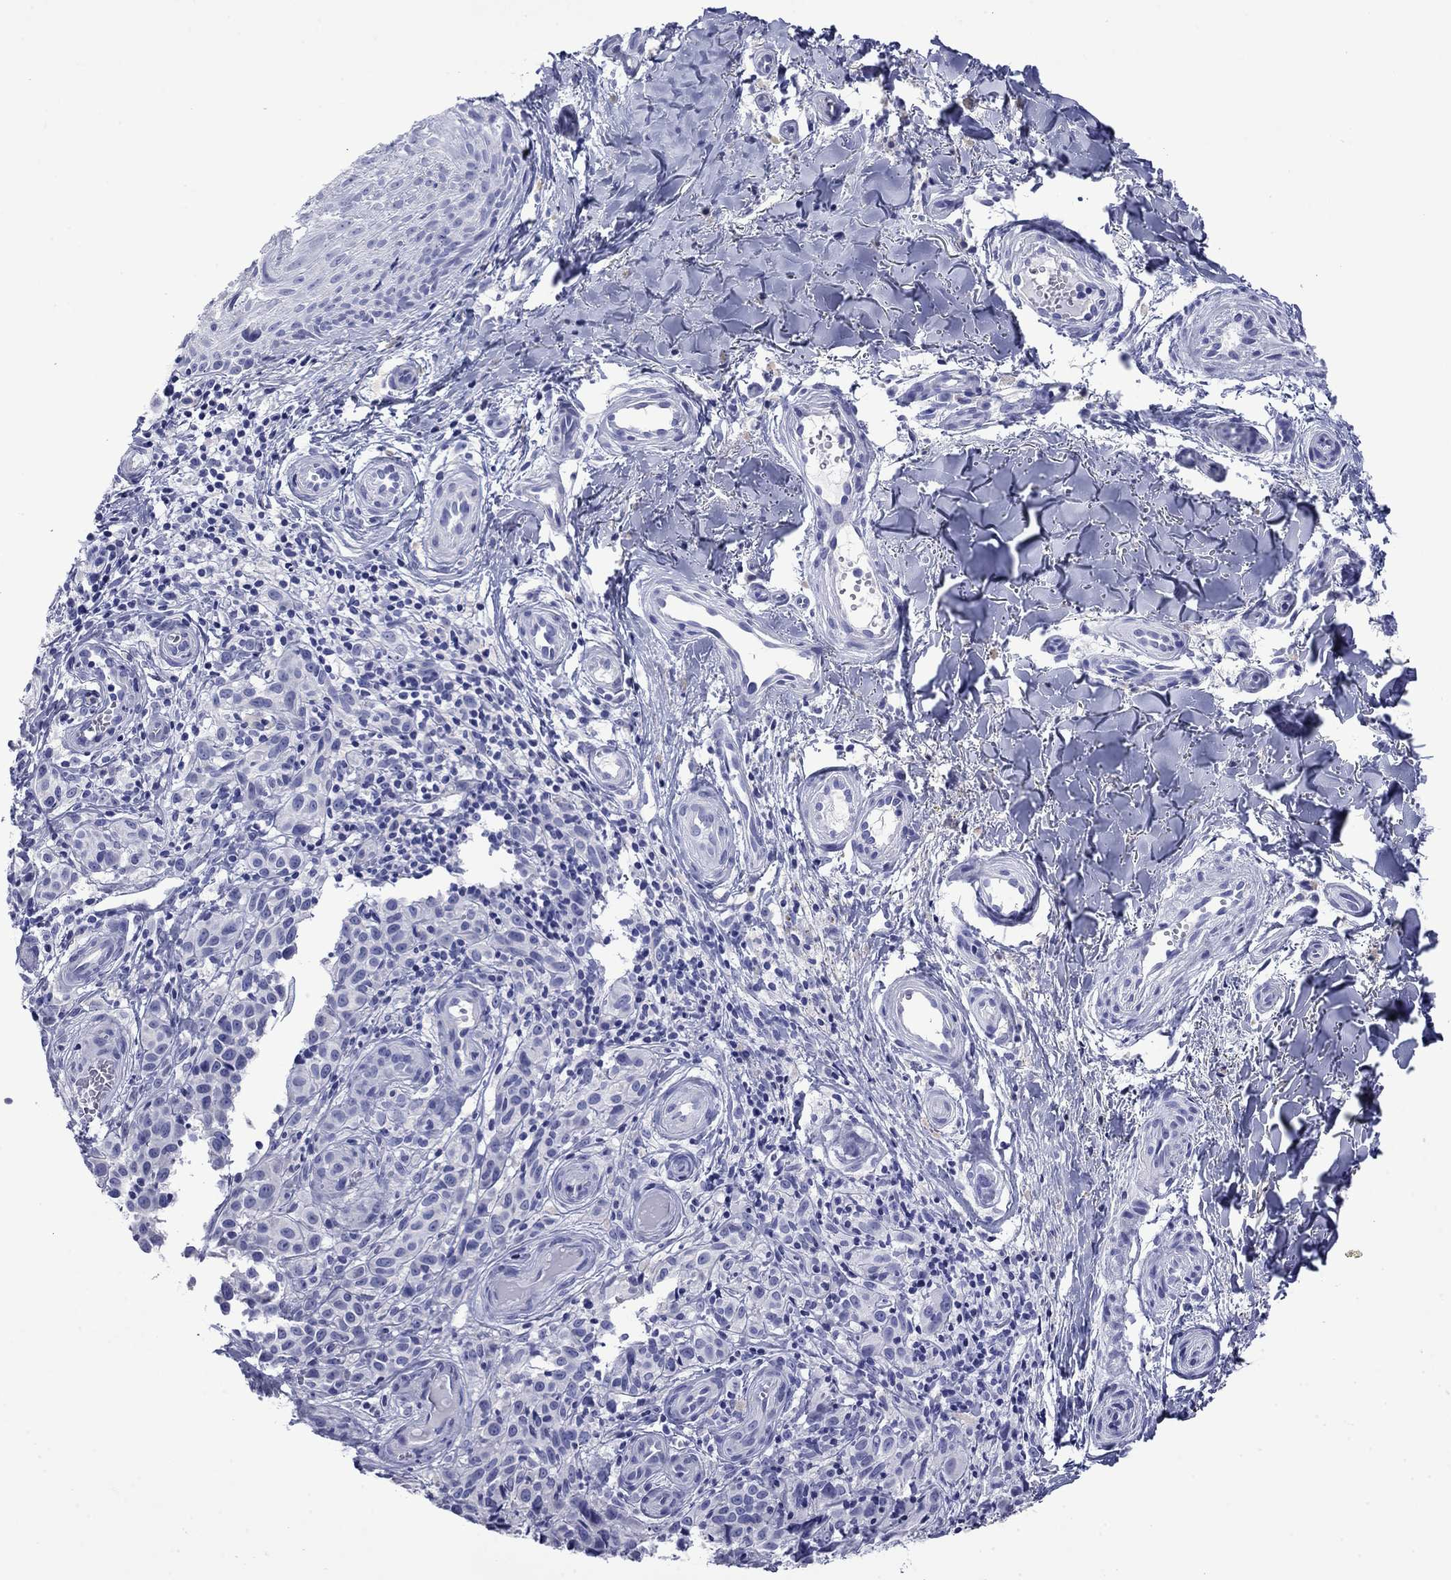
{"staining": {"intensity": "negative", "quantity": "none", "location": "none"}, "tissue": "melanoma", "cell_type": "Tumor cells", "image_type": "cancer", "snomed": [{"axis": "morphology", "description": "Malignant melanoma, NOS"}, {"axis": "topography", "description": "Skin"}], "caption": "The photomicrograph exhibits no staining of tumor cells in melanoma.", "gene": "GIP", "patient": {"sex": "female", "age": 53}}